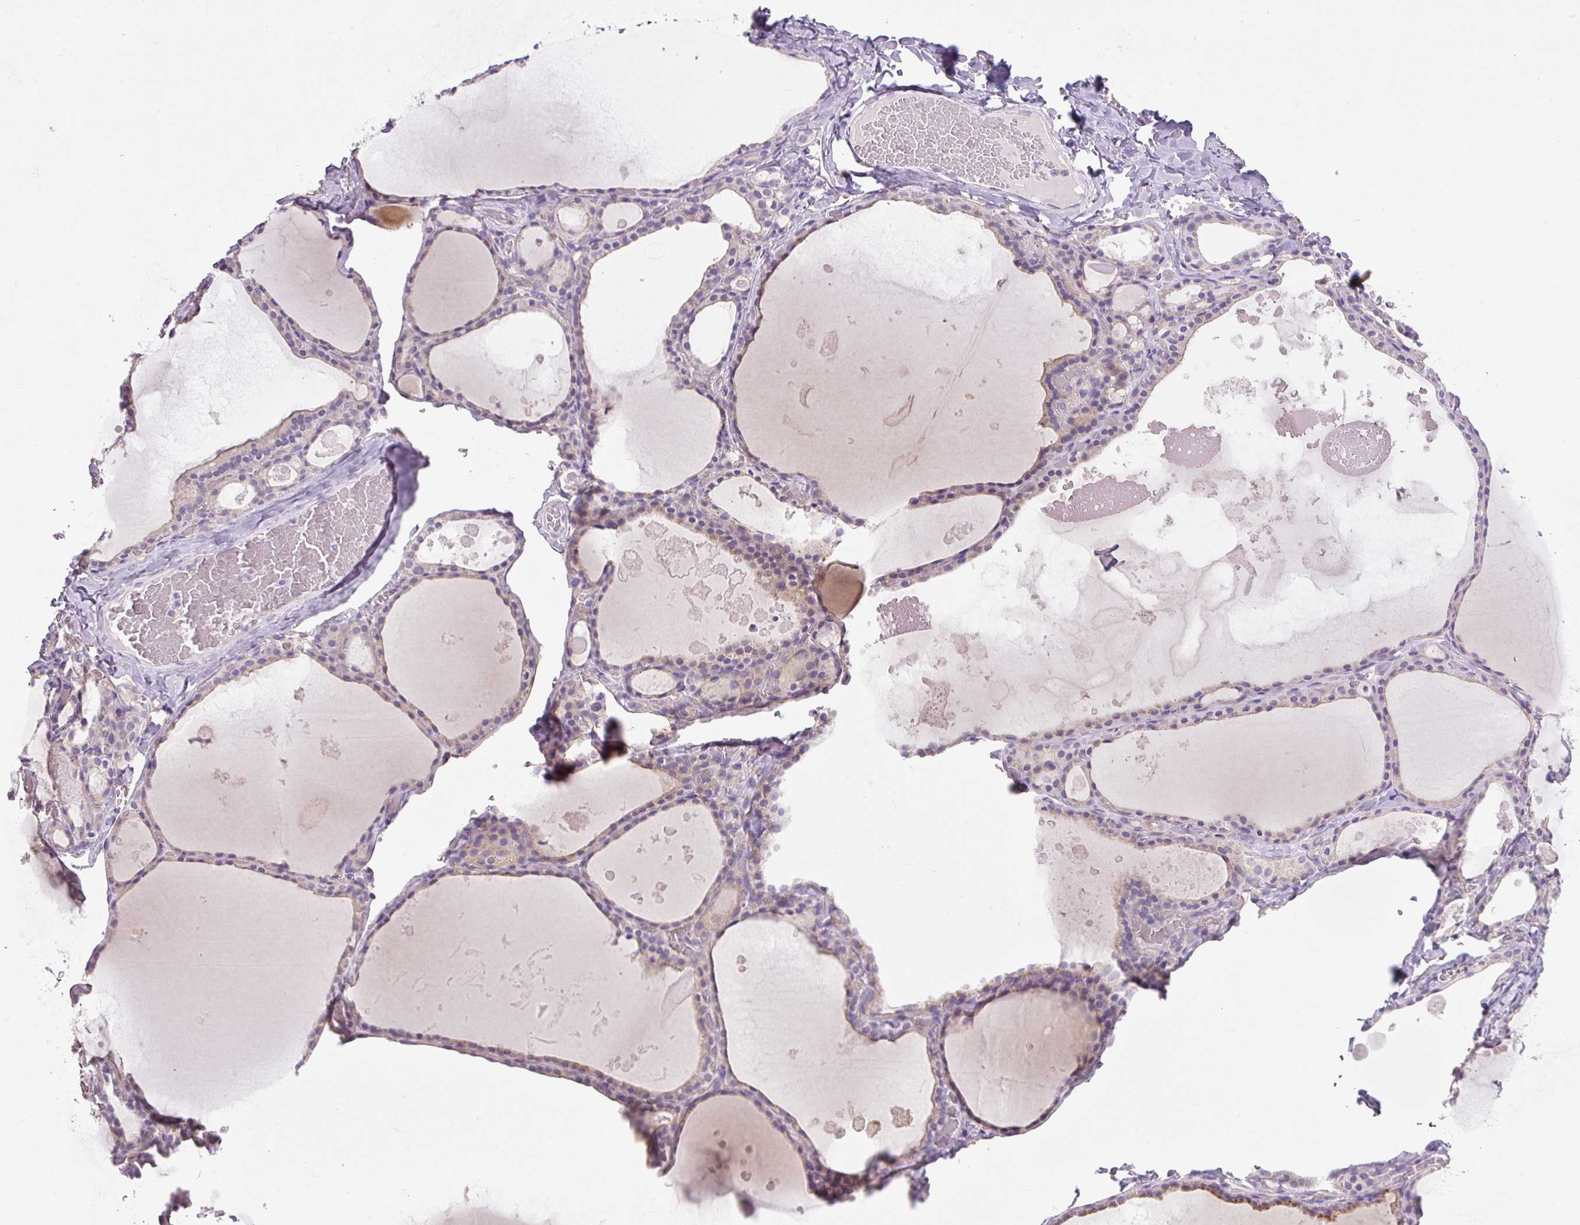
{"staining": {"intensity": "weak", "quantity": "25%-75%", "location": "cytoplasmic/membranous"}, "tissue": "thyroid gland", "cell_type": "Glandular cells", "image_type": "normal", "snomed": [{"axis": "morphology", "description": "Normal tissue, NOS"}, {"axis": "topography", "description": "Thyroid gland"}], "caption": "Brown immunohistochemical staining in normal thyroid gland exhibits weak cytoplasmic/membranous staining in about 25%-75% of glandular cells. (DAB (3,3'-diaminobenzidine) IHC with brightfield microscopy, high magnification).", "gene": "UBL3", "patient": {"sex": "male", "age": 56}}